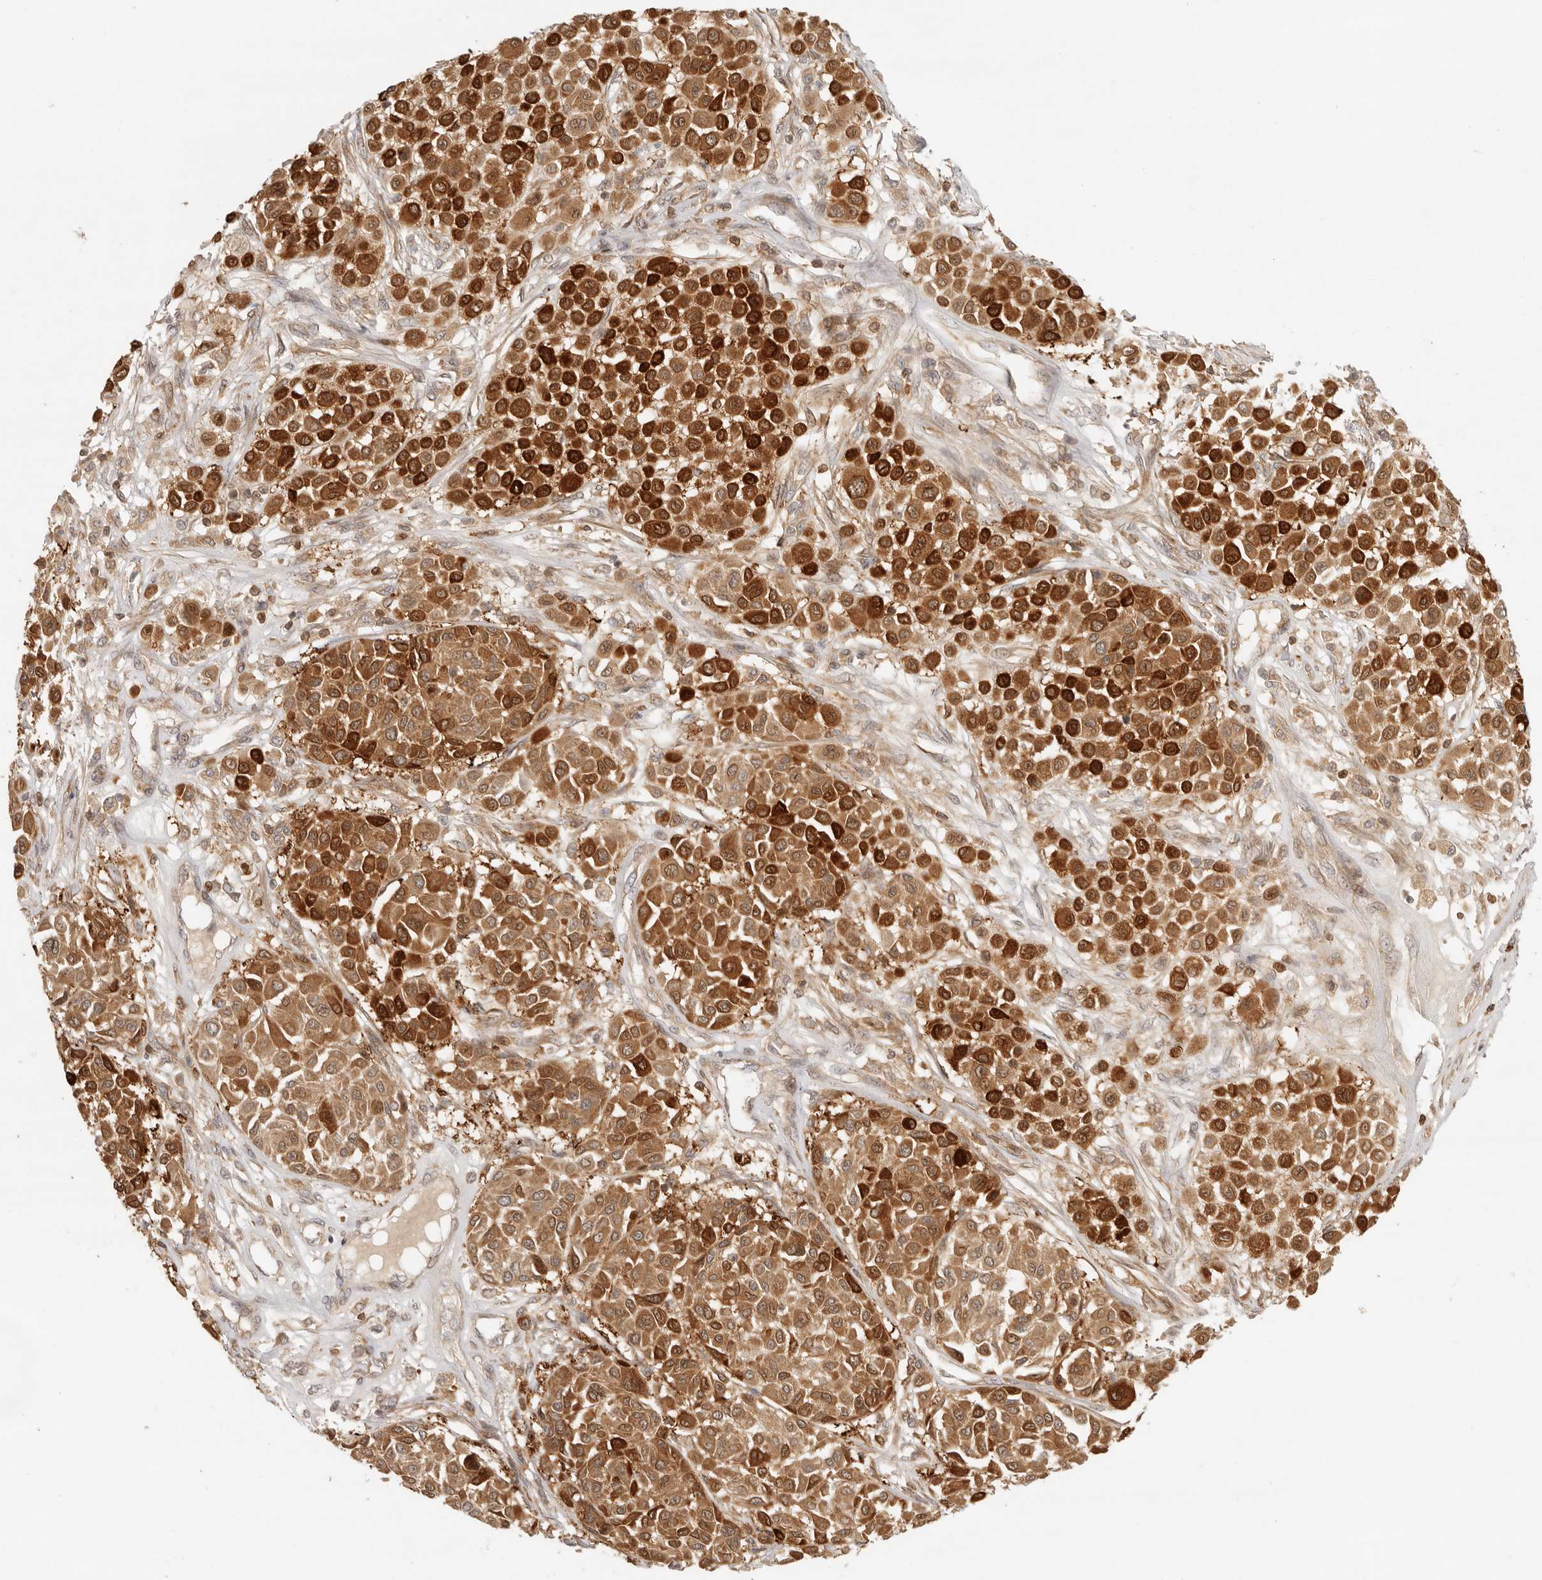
{"staining": {"intensity": "strong", "quantity": ">75%", "location": "cytoplasmic/membranous,nuclear"}, "tissue": "melanoma", "cell_type": "Tumor cells", "image_type": "cancer", "snomed": [{"axis": "morphology", "description": "Malignant melanoma, Metastatic site"}, {"axis": "topography", "description": "Soft tissue"}], "caption": "DAB (3,3'-diaminobenzidine) immunohistochemical staining of malignant melanoma (metastatic site) demonstrates strong cytoplasmic/membranous and nuclear protein staining in approximately >75% of tumor cells. Using DAB (3,3'-diaminobenzidine) (brown) and hematoxylin (blue) stains, captured at high magnification using brightfield microscopy.", "gene": "AHDC1", "patient": {"sex": "male", "age": 41}}